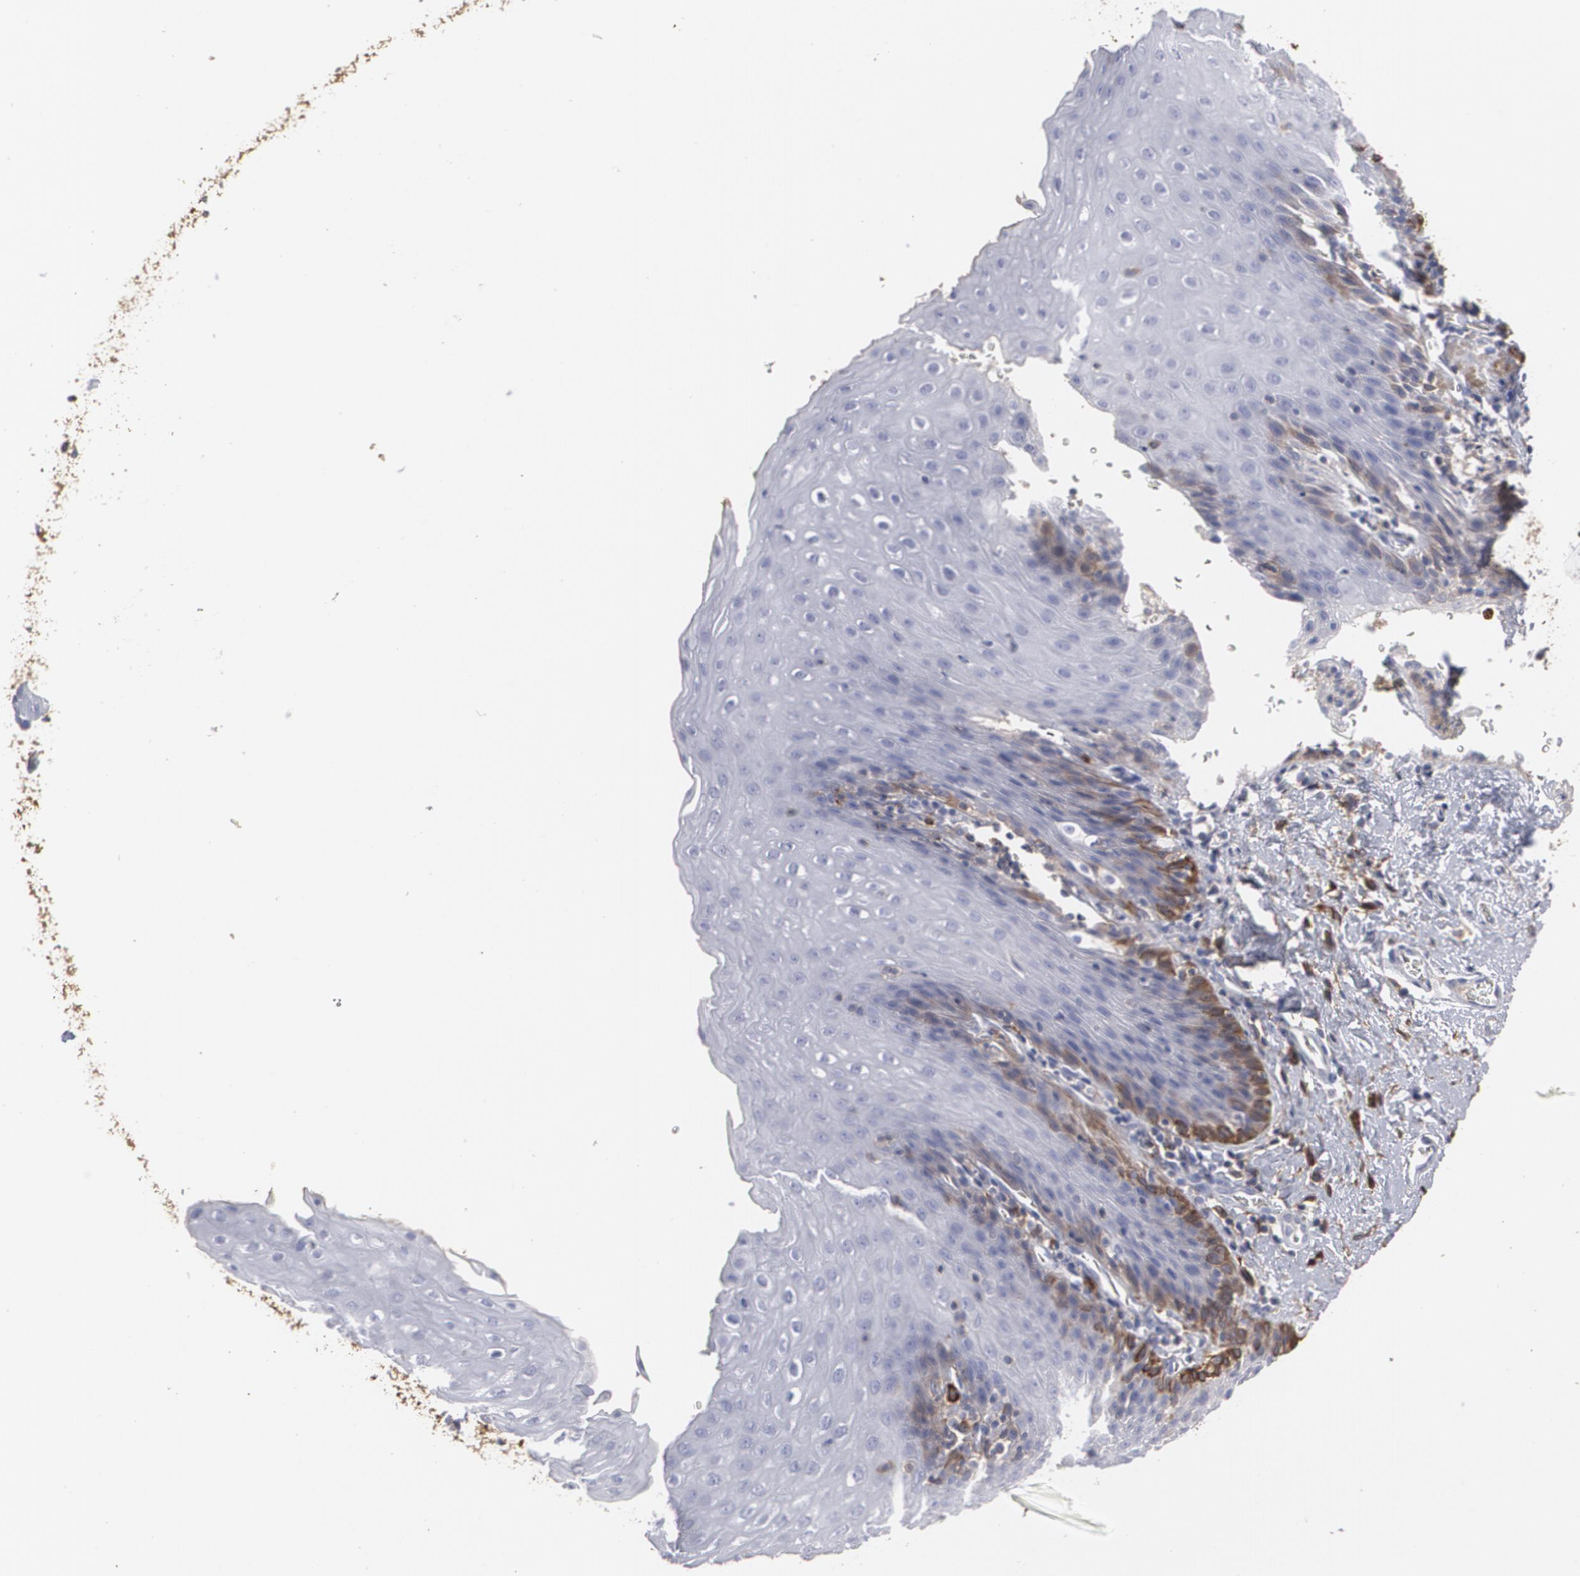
{"staining": {"intensity": "weak", "quantity": "25%-75%", "location": "cytoplasmic/membranous"}, "tissue": "esophagus", "cell_type": "Squamous epithelial cells", "image_type": "normal", "snomed": [{"axis": "morphology", "description": "Normal tissue, NOS"}, {"axis": "topography", "description": "Esophagus"}], "caption": "Approximately 25%-75% of squamous epithelial cells in normal esophagus exhibit weak cytoplasmic/membranous protein positivity as visualized by brown immunohistochemical staining.", "gene": "ODC1", "patient": {"sex": "female", "age": 61}}